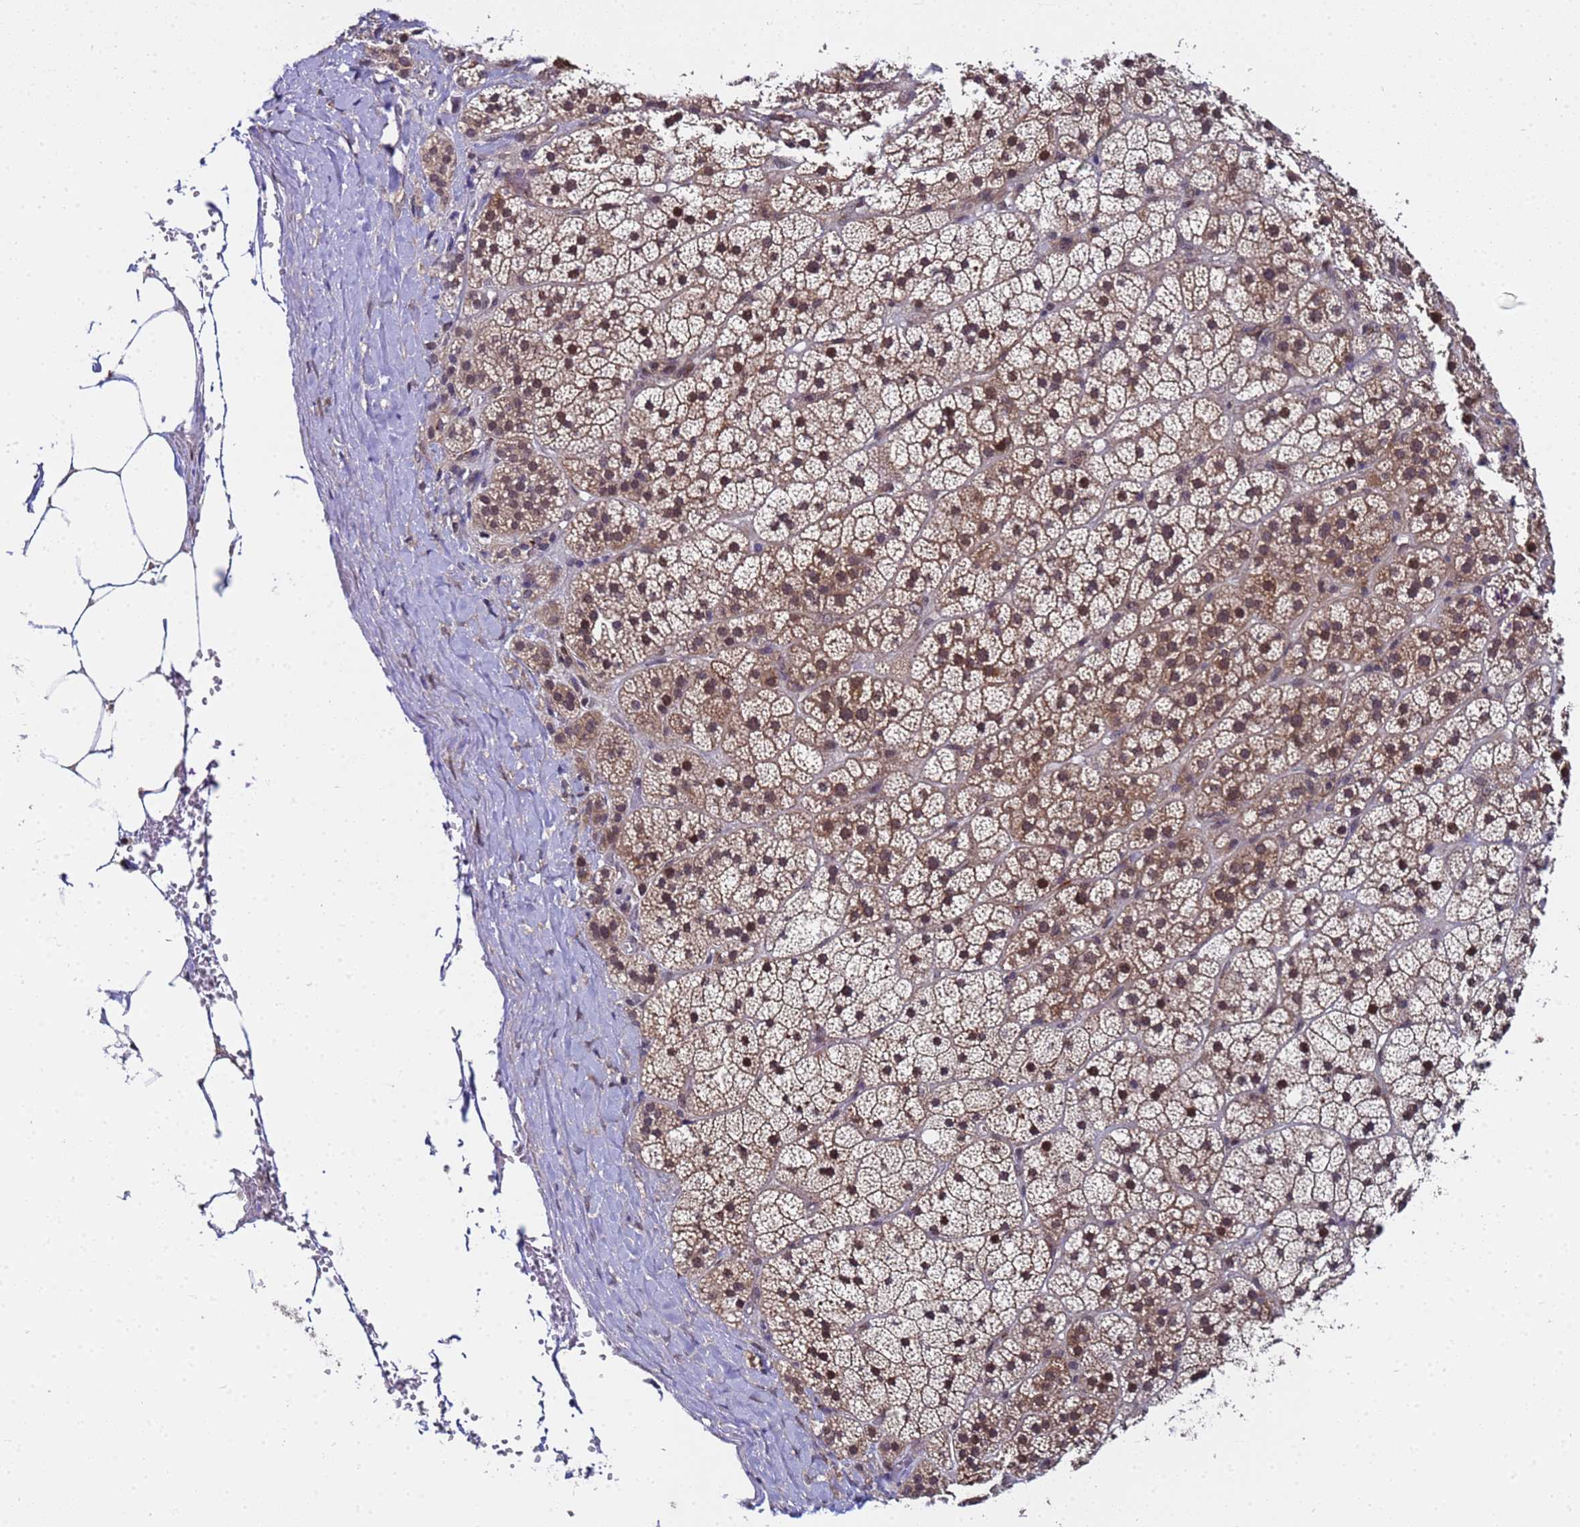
{"staining": {"intensity": "moderate", "quantity": "25%-75%", "location": "cytoplasmic/membranous,nuclear"}, "tissue": "adrenal gland", "cell_type": "Glandular cells", "image_type": "normal", "snomed": [{"axis": "morphology", "description": "Normal tissue, NOS"}, {"axis": "topography", "description": "Adrenal gland"}], "caption": "An image of human adrenal gland stained for a protein reveals moderate cytoplasmic/membranous,nuclear brown staining in glandular cells. (DAB (3,3'-diaminobenzidine) IHC with brightfield microscopy, high magnification).", "gene": "ANAPC13", "patient": {"sex": "female", "age": 70}}